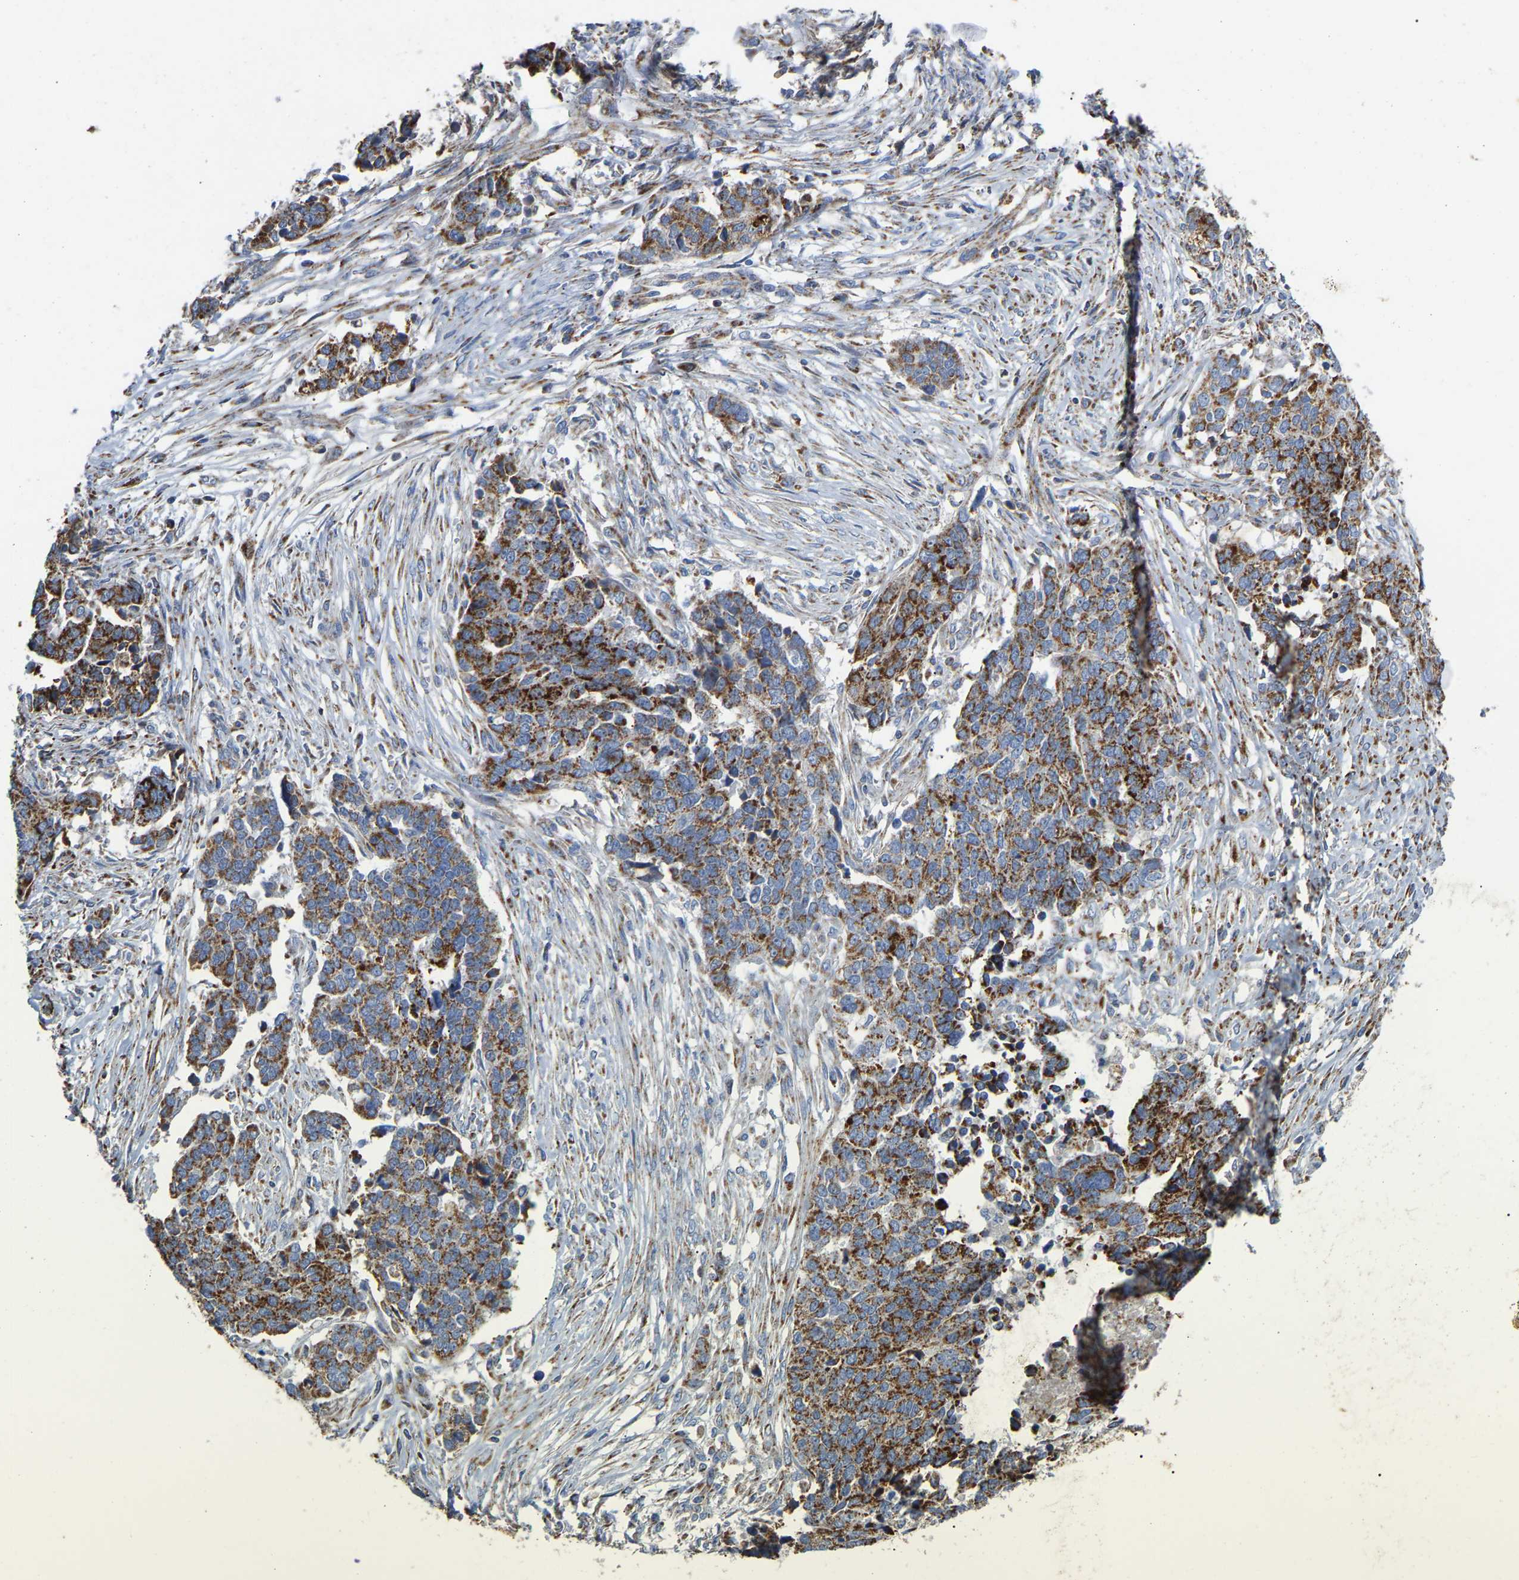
{"staining": {"intensity": "strong", "quantity": "25%-75%", "location": "cytoplasmic/membranous"}, "tissue": "ovarian cancer", "cell_type": "Tumor cells", "image_type": "cancer", "snomed": [{"axis": "morphology", "description": "Cystadenocarcinoma, serous, NOS"}, {"axis": "topography", "description": "Ovary"}], "caption": "This is an image of immunohistochemistry (IHC) staining of serous cystadenocarcinoma (ovarian), which shows strong expression in the cytoplasmic/membranous of tumor cells.", "gene": "HIBADH", "patient": {"sex": "female", "age": 44}}